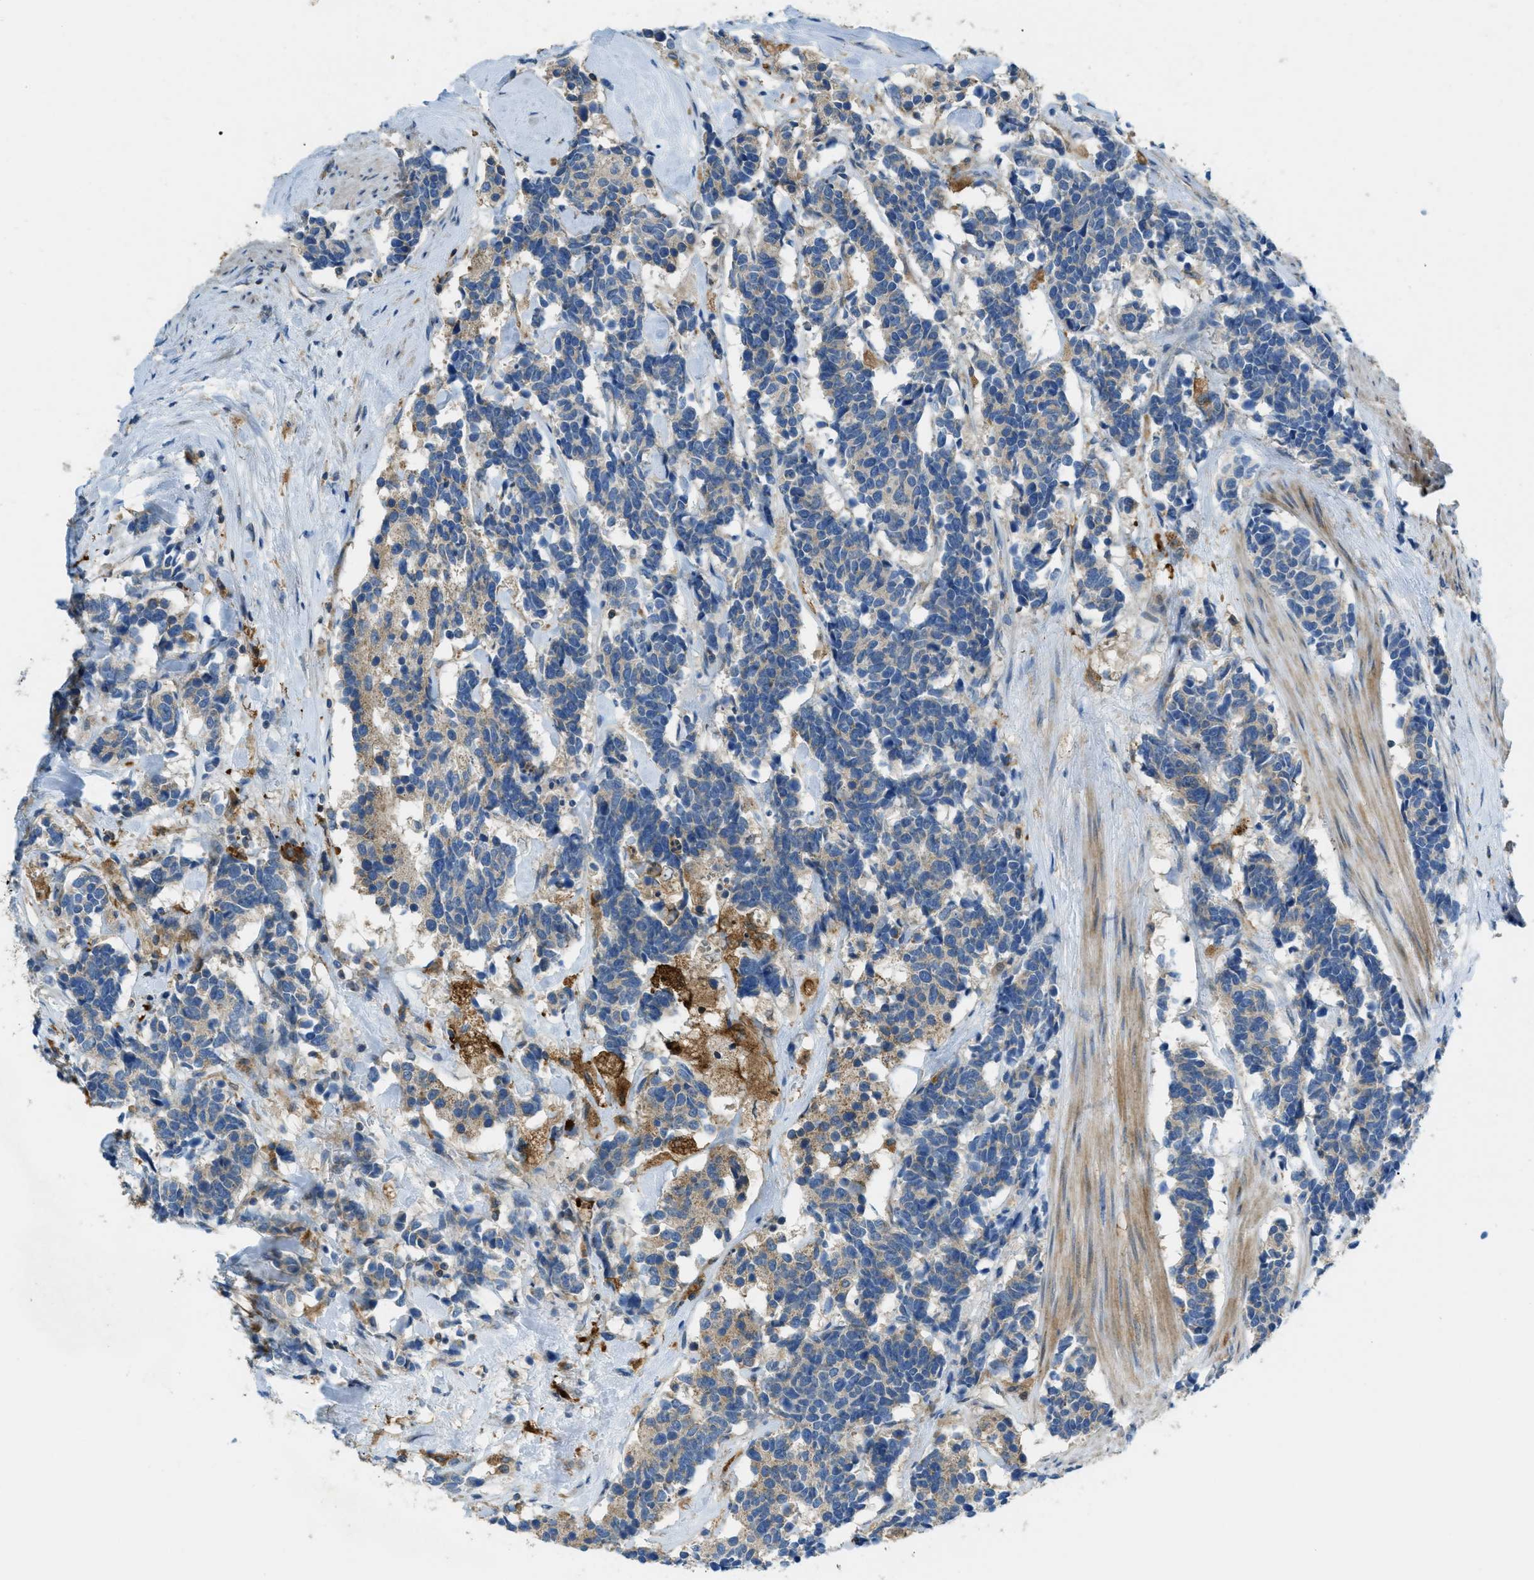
{"staining": {"intensity": "weak", "quantity": "25%-75%", "location": "cytoplasmic/membranous"}, "tissue": "carcinoid", "cell_type": "Tumor cells", "image_type": "cancer", "snomed": [{"axis": "morphology", "description": "Carcinoma, NOS"}, {"axis": "morphology", "description": "Carcinoid, malignant, NOS"}, {"axis": "topography", "description": "Urinary bladder"}], "caption": "Human carcinoma stained with a brown dye shows weak cytoplasmic/membranous positive expression in approximately 25%-75% of tumor cells.", "gene": "RFFL", "patient": {"sex": "male", "age": 57}}